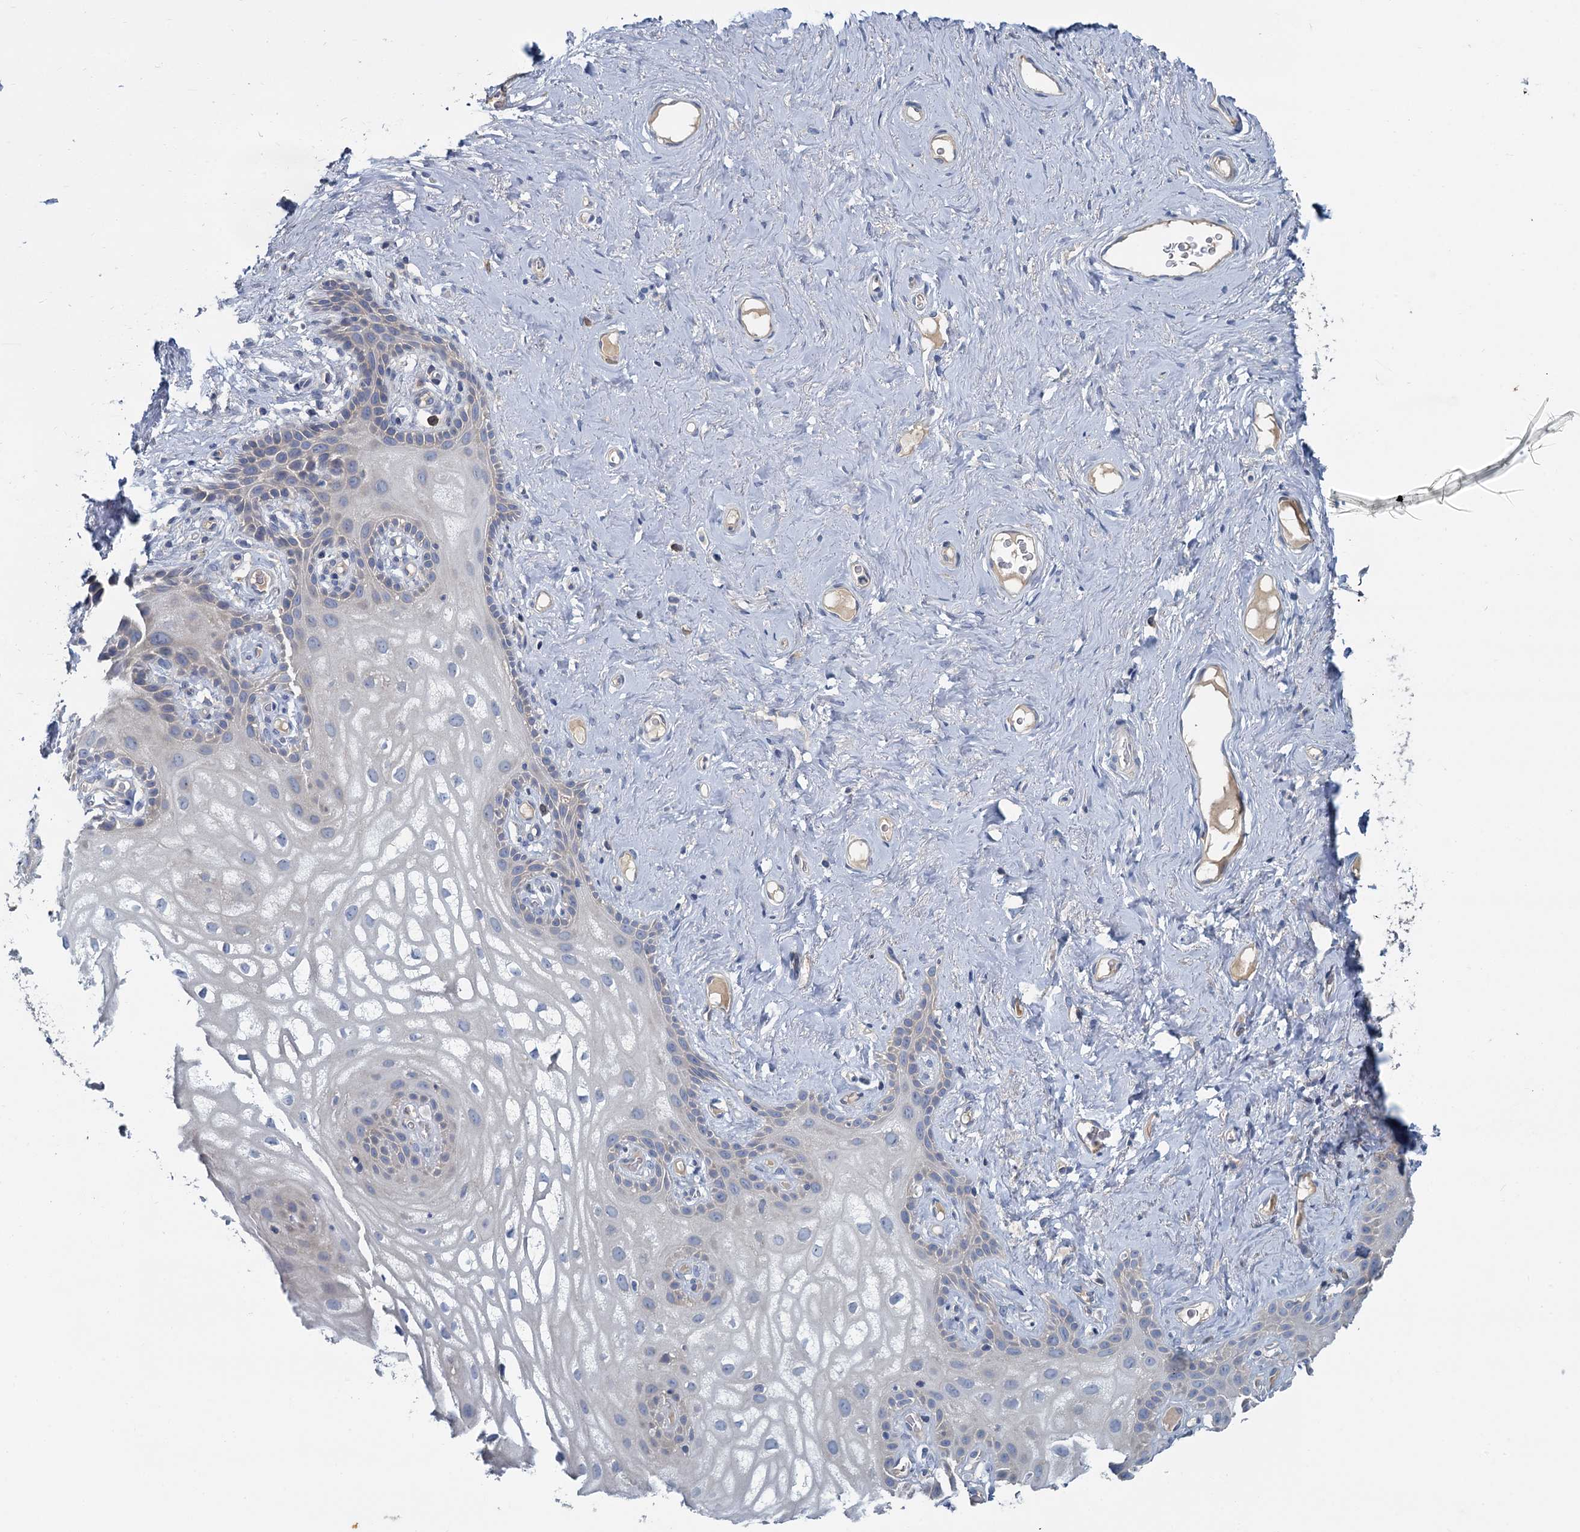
{"staining": {"intensity": "negative", "quantity": "none", "location": "none"}, "tissue": "vagina", "cell_type": "Squamous epithelial cells", "image_type": "normal", "snomed": [{"axis": "morphology", "description": "Normal tissue, NOS"}, {"axis": "topography", "description": "Vagina"}, {"axis": "topography", "description": "Peripheral nerve tissue"}], "caption": "Vagina stained for a protein using IHC reveals no expression squamous epithelial cells.", "gene": "ACSM3", "patient": {"sex": "female", "age": 71}}